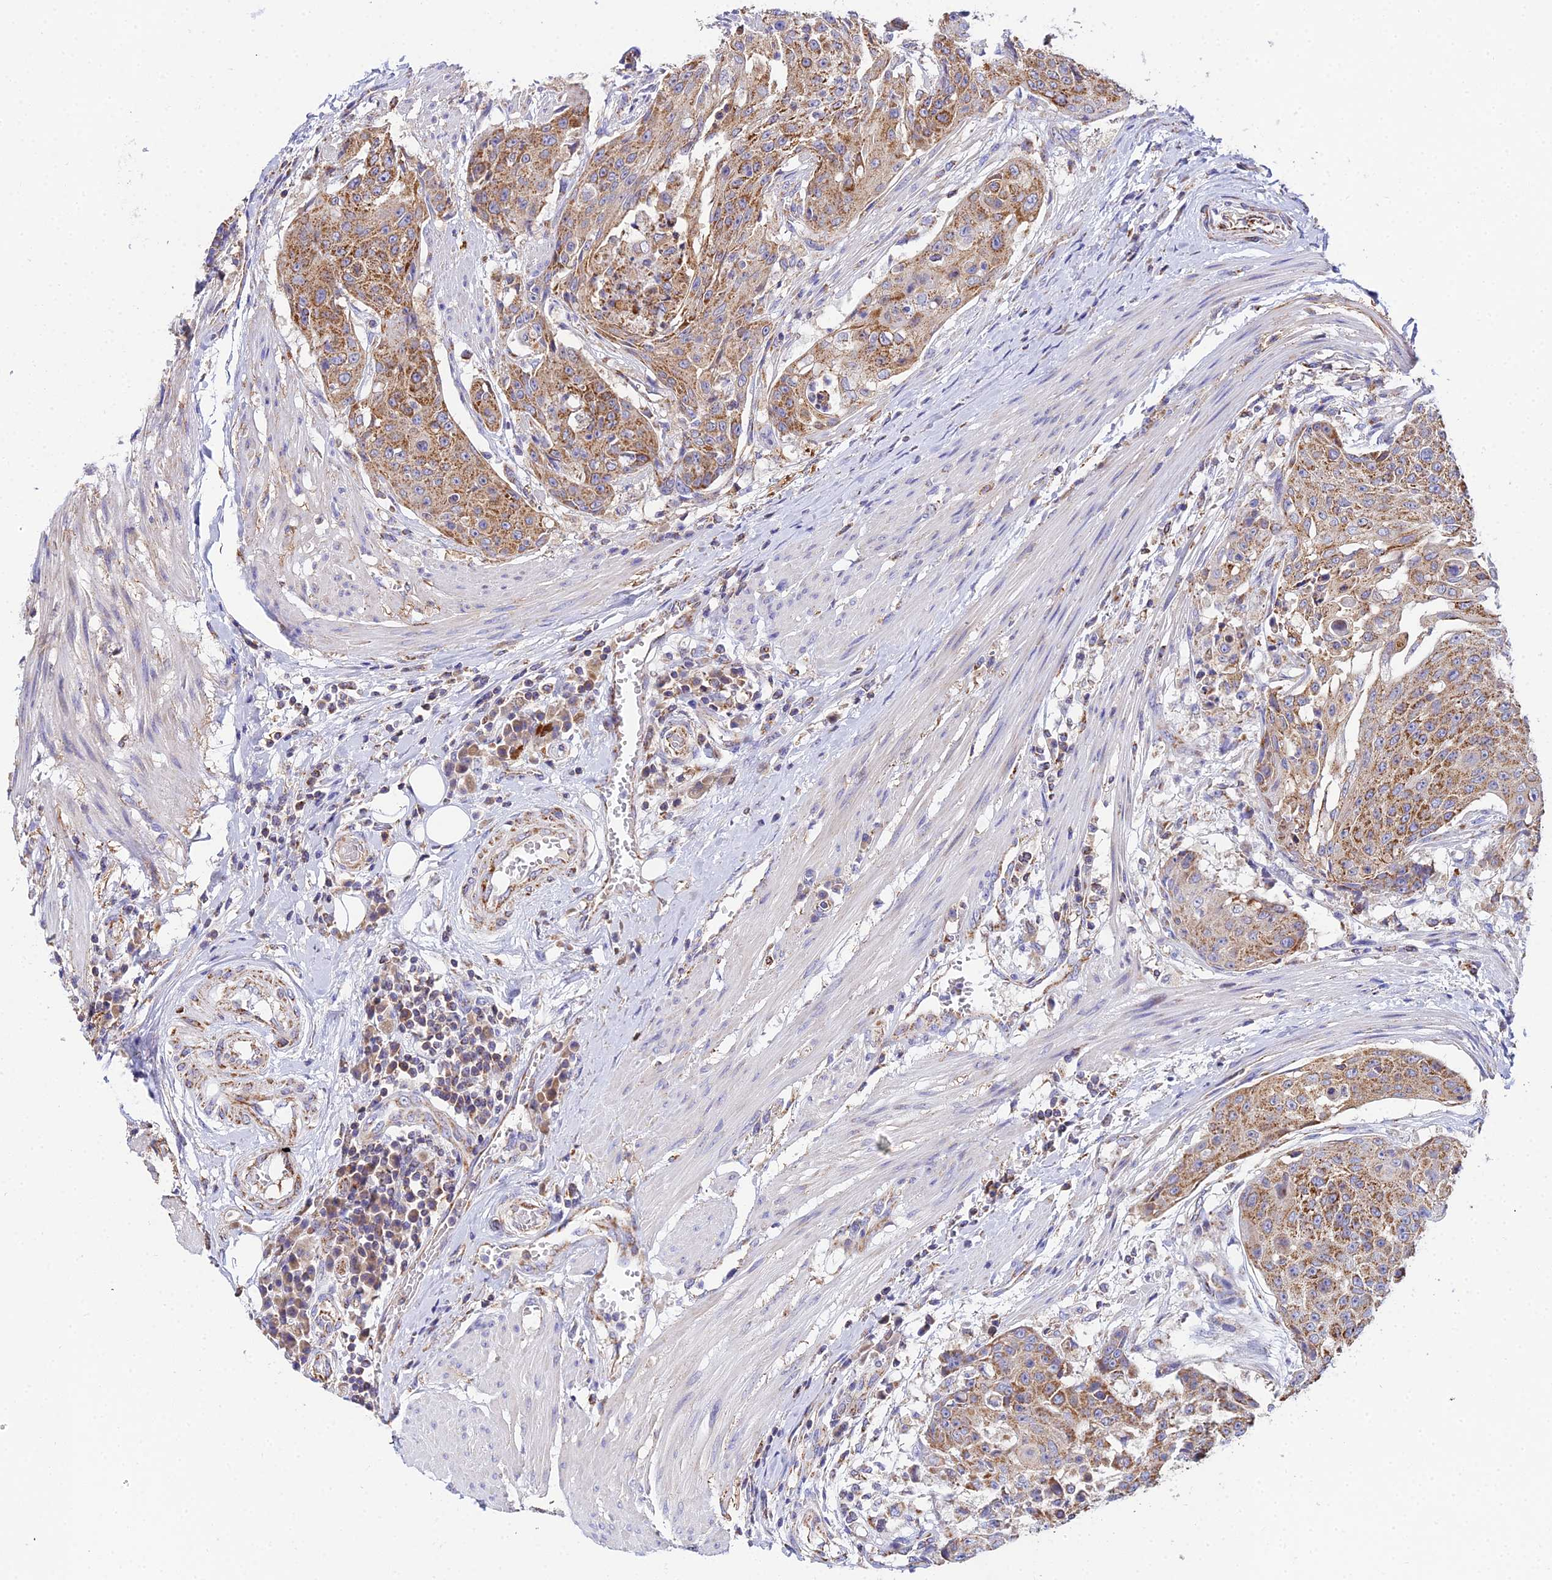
{"staining": {"intensity": "moderate", "quantity": ">75%", "location": "cytoplasmic/membranous"}, "tissue": "urothelial cancer", "cell_type": "Tumor cells", "image_type": "cancer", "snomed": [{"axis": "morphology", "description": "Urothelial carcinoma, High grade"}, {"axis": "topography", "description": "Urinary bladder"}], "caption": "DAB immunohistochemical staining of human urothelial cancer demonstrates moderate cytoplasmic/membranous protein expression in about >75% of tumor cells.", "gene": "NIPSNAP3A", "patient": {"sex": "female", "age": 63}}